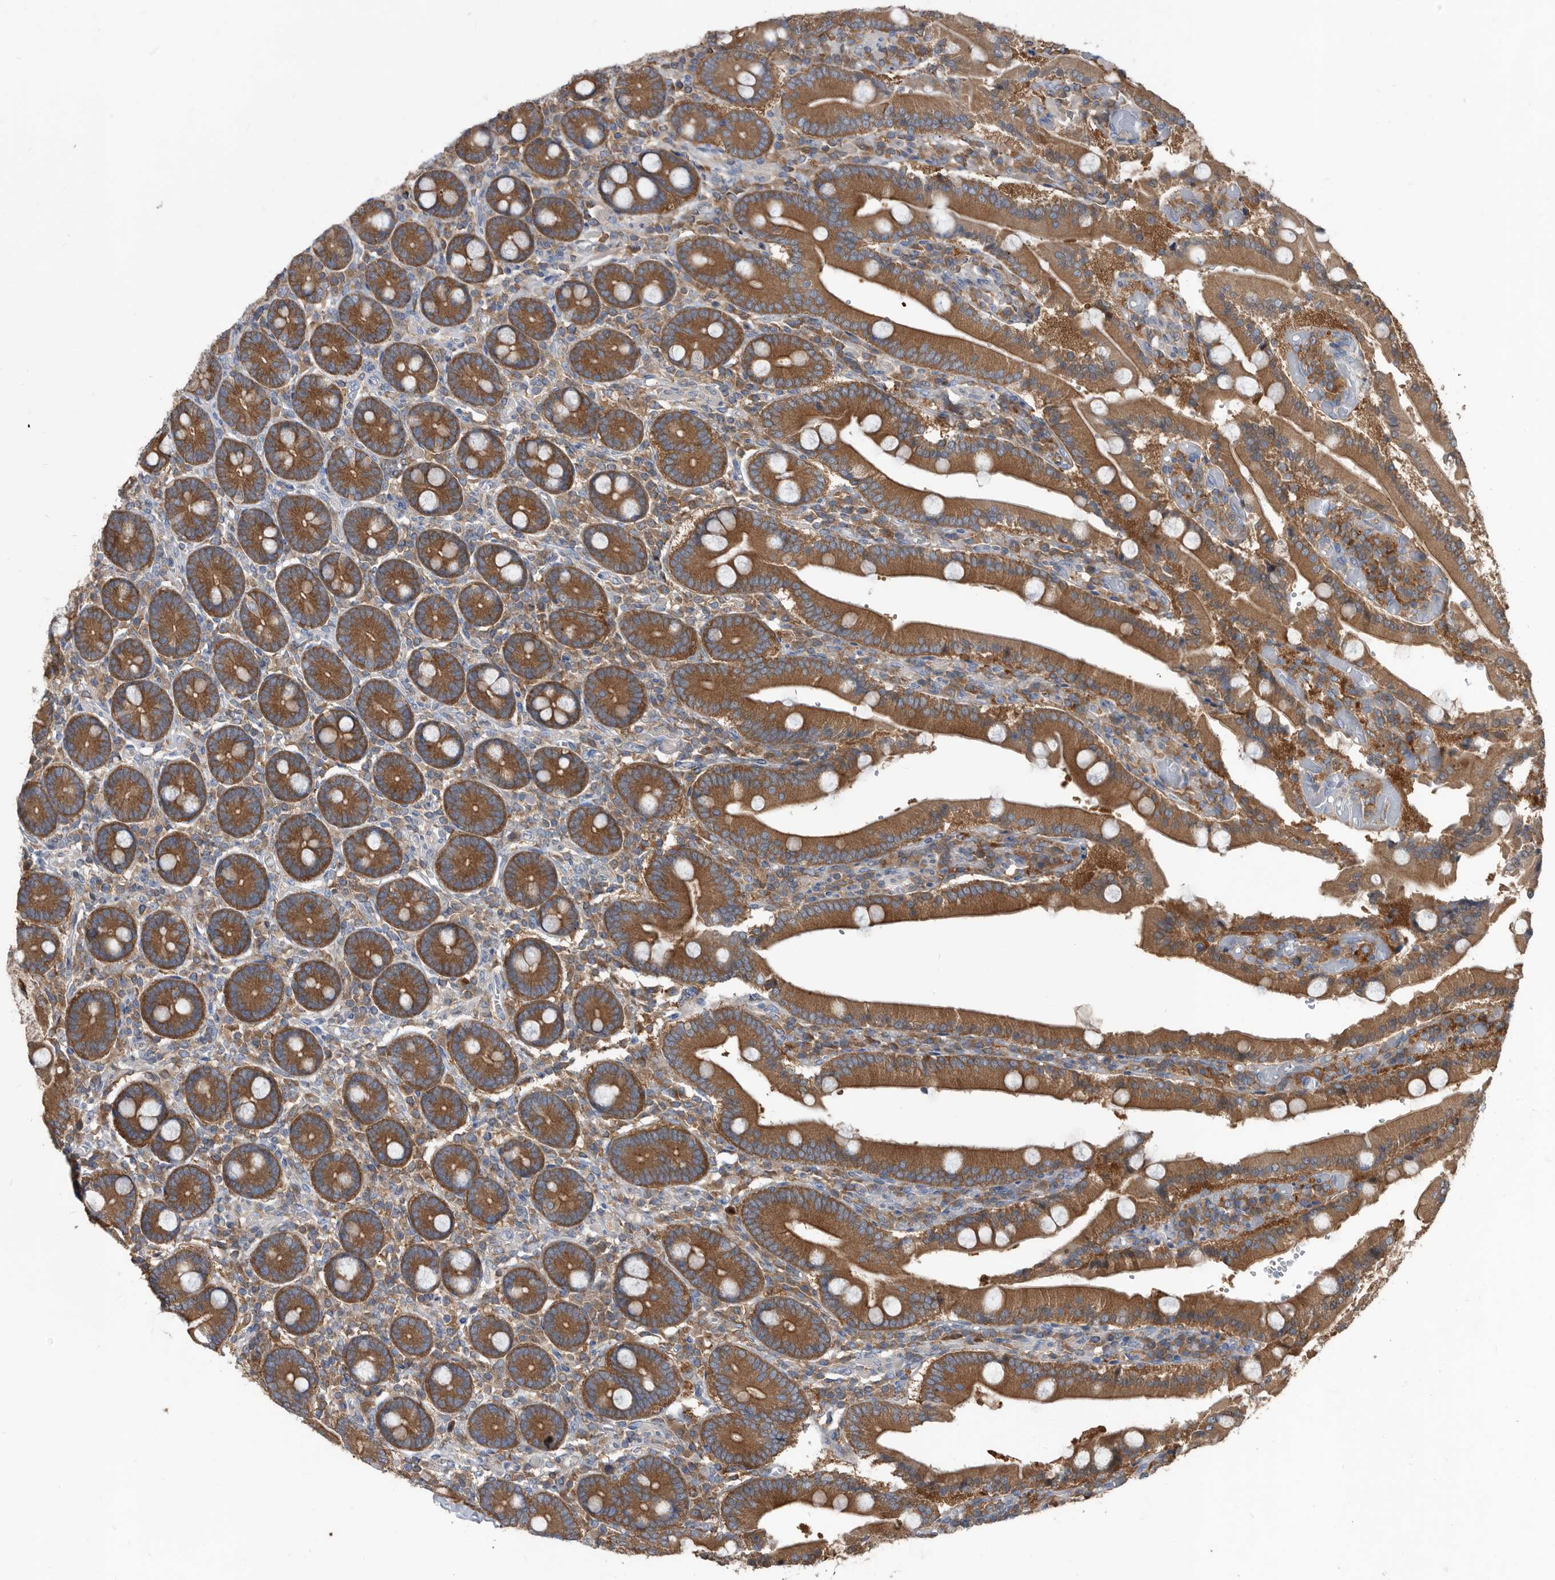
{"staining": {"intensity": "strong", "quantity": ">75%", "location": "cytoplasmic/membranous"}, "tissue": "duodenum", "cell_type": "Glandular cells", "image_type": "normal", "snomed": [{"axis": "morphology", "description": "Normal tissue, NOS"}, {"axis": "topography", "description": "Duodenum"}], "caption": "The photomicrograph displays immunohistochemical staining of normal duodenum. There is strong cytoplasmic/membranous positivity is present in about >75% of glandular cells.", "gene": "APEH", "patient": {"sex": "female", "age": 62}}